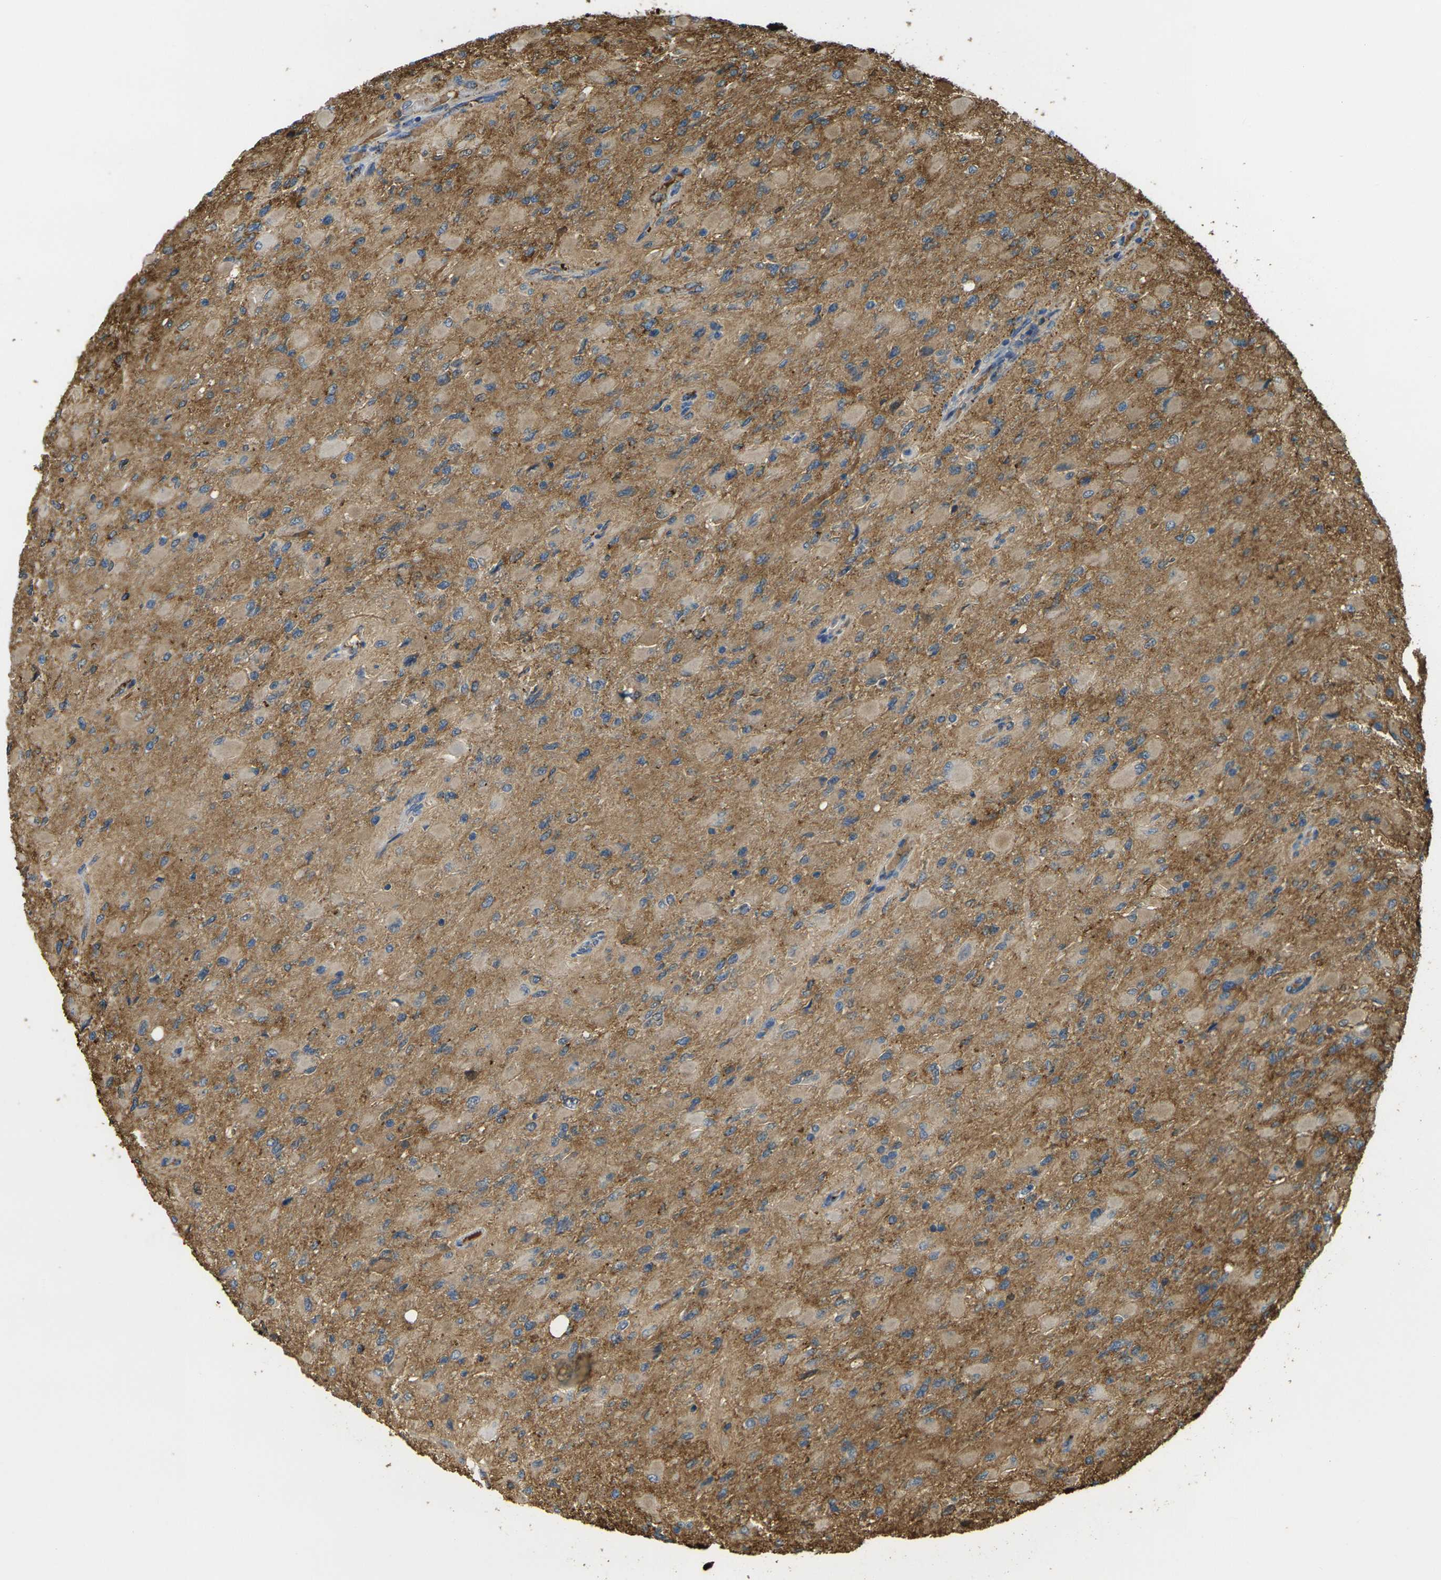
{"staining": {"intensity": "moderate", "quantity": "<25%", "location": "cytoplasmic/membranous"}, "tissue": "glioma", "cell_type": "Tumor cells", "image_type": "cancer", "snomed": [{"axis": "morphology", "description": "Glioma, malignant, High grade"}, {"axis": "topography", "description": "Cerebral cortex"}], "caption": "Brown immunohistochemical staining in human glioma displays moderate cytoplasmic/membranous staining in about <25% of tumor cells.", "gene": "PLCD1", "patient": {"sex": "female", "age": 36}}